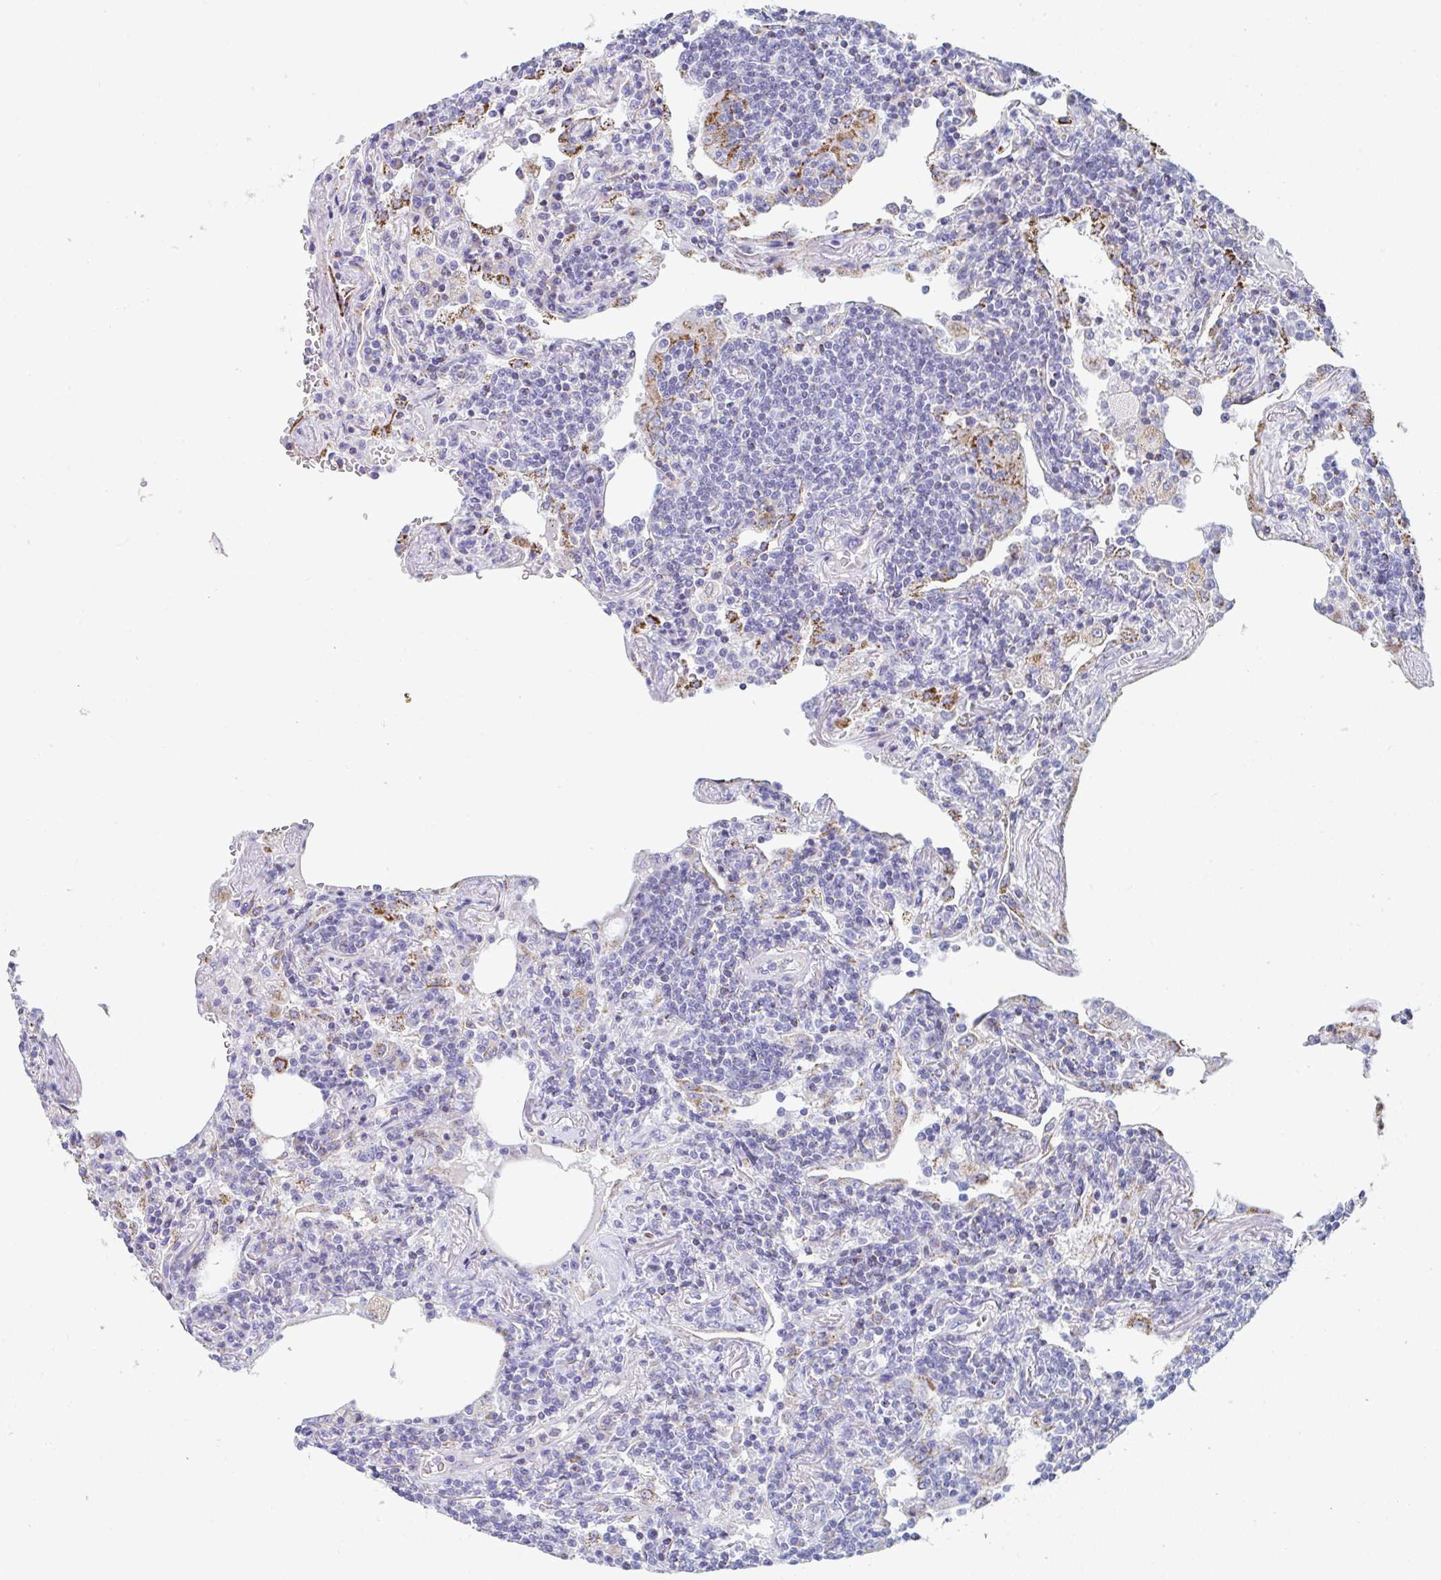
{"staining": {"intensity": "negative", "quantity": "none", "location": "none"}, "tissue": "lymphoma", "cell_type": "Tumor cells", "image_type": "cancer", "snomed": [{"axis": "morphology", "description": "Malignant lymphoma, non-Hodgkin's type, Low grade"}, {"axis": "topography", "description": "Lung"}], "caption": "Lymphoma was stained to show a protein in brown. There is no significant positivity in tumor cells.", "gene": "MGAM2", "patient": {"sex": "female", "age": 71}}